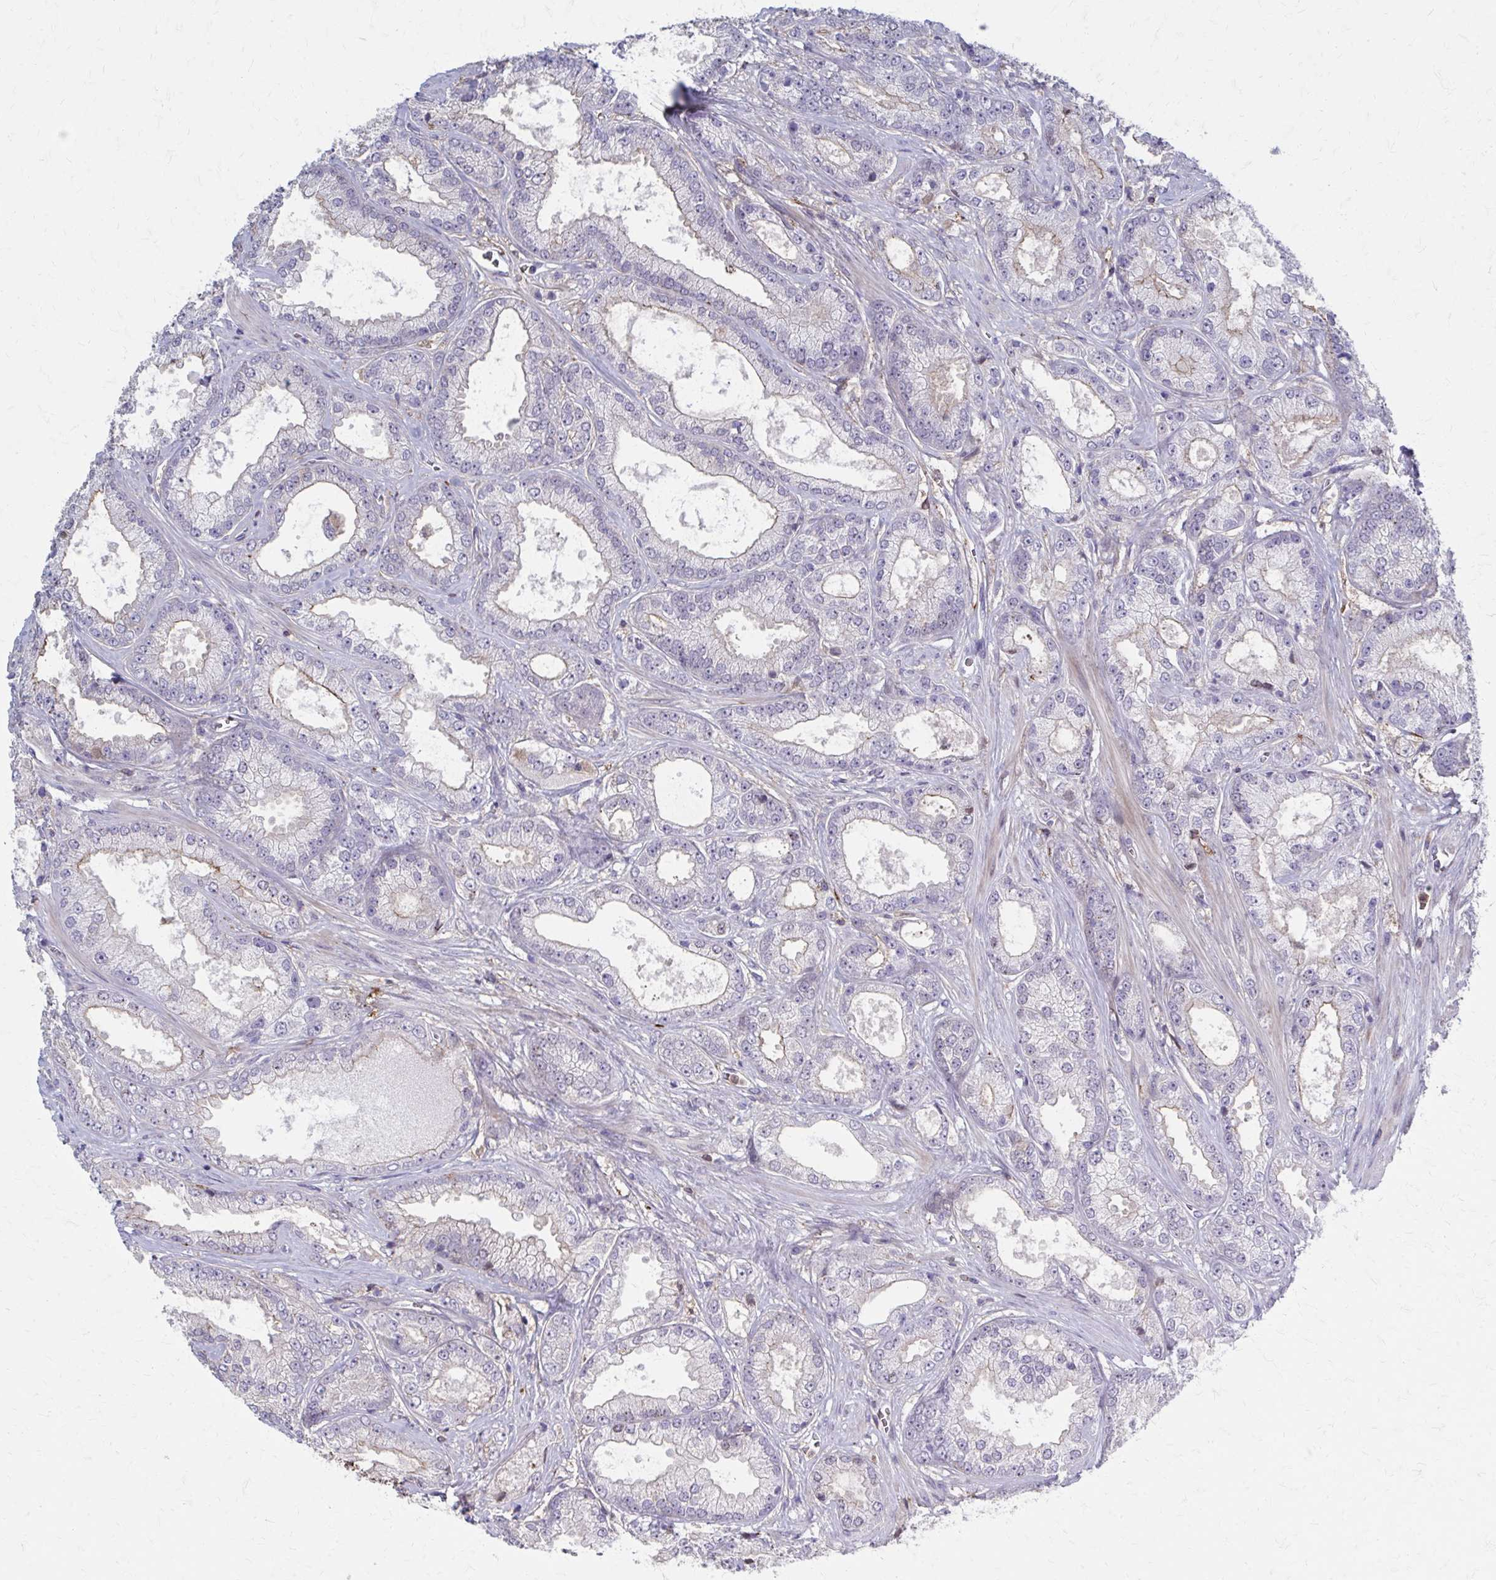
{"staining": {"intensity": "moderate", "quantity": "<25%", "location": "cytoplasmic/membranous"}, "tissue": "prostate cancer", "cell_type": "Tumor cells", "image_type": "cancer", "snomed": [{"axis": "morphology", "description": "Adenocarcinoma, High grade"}, {"axis": "topography", "description": "Prostate"}], "caption": "Prostate high-grade adenocarcinoma stained with DAB immunohistochemistry (IHC) displays low levels of moderate cytoplasmic/membranous positivity in approximately <25% of tumor cells.", "gene": "MMP14", "patient": {"sex": "male", "age": 67}}